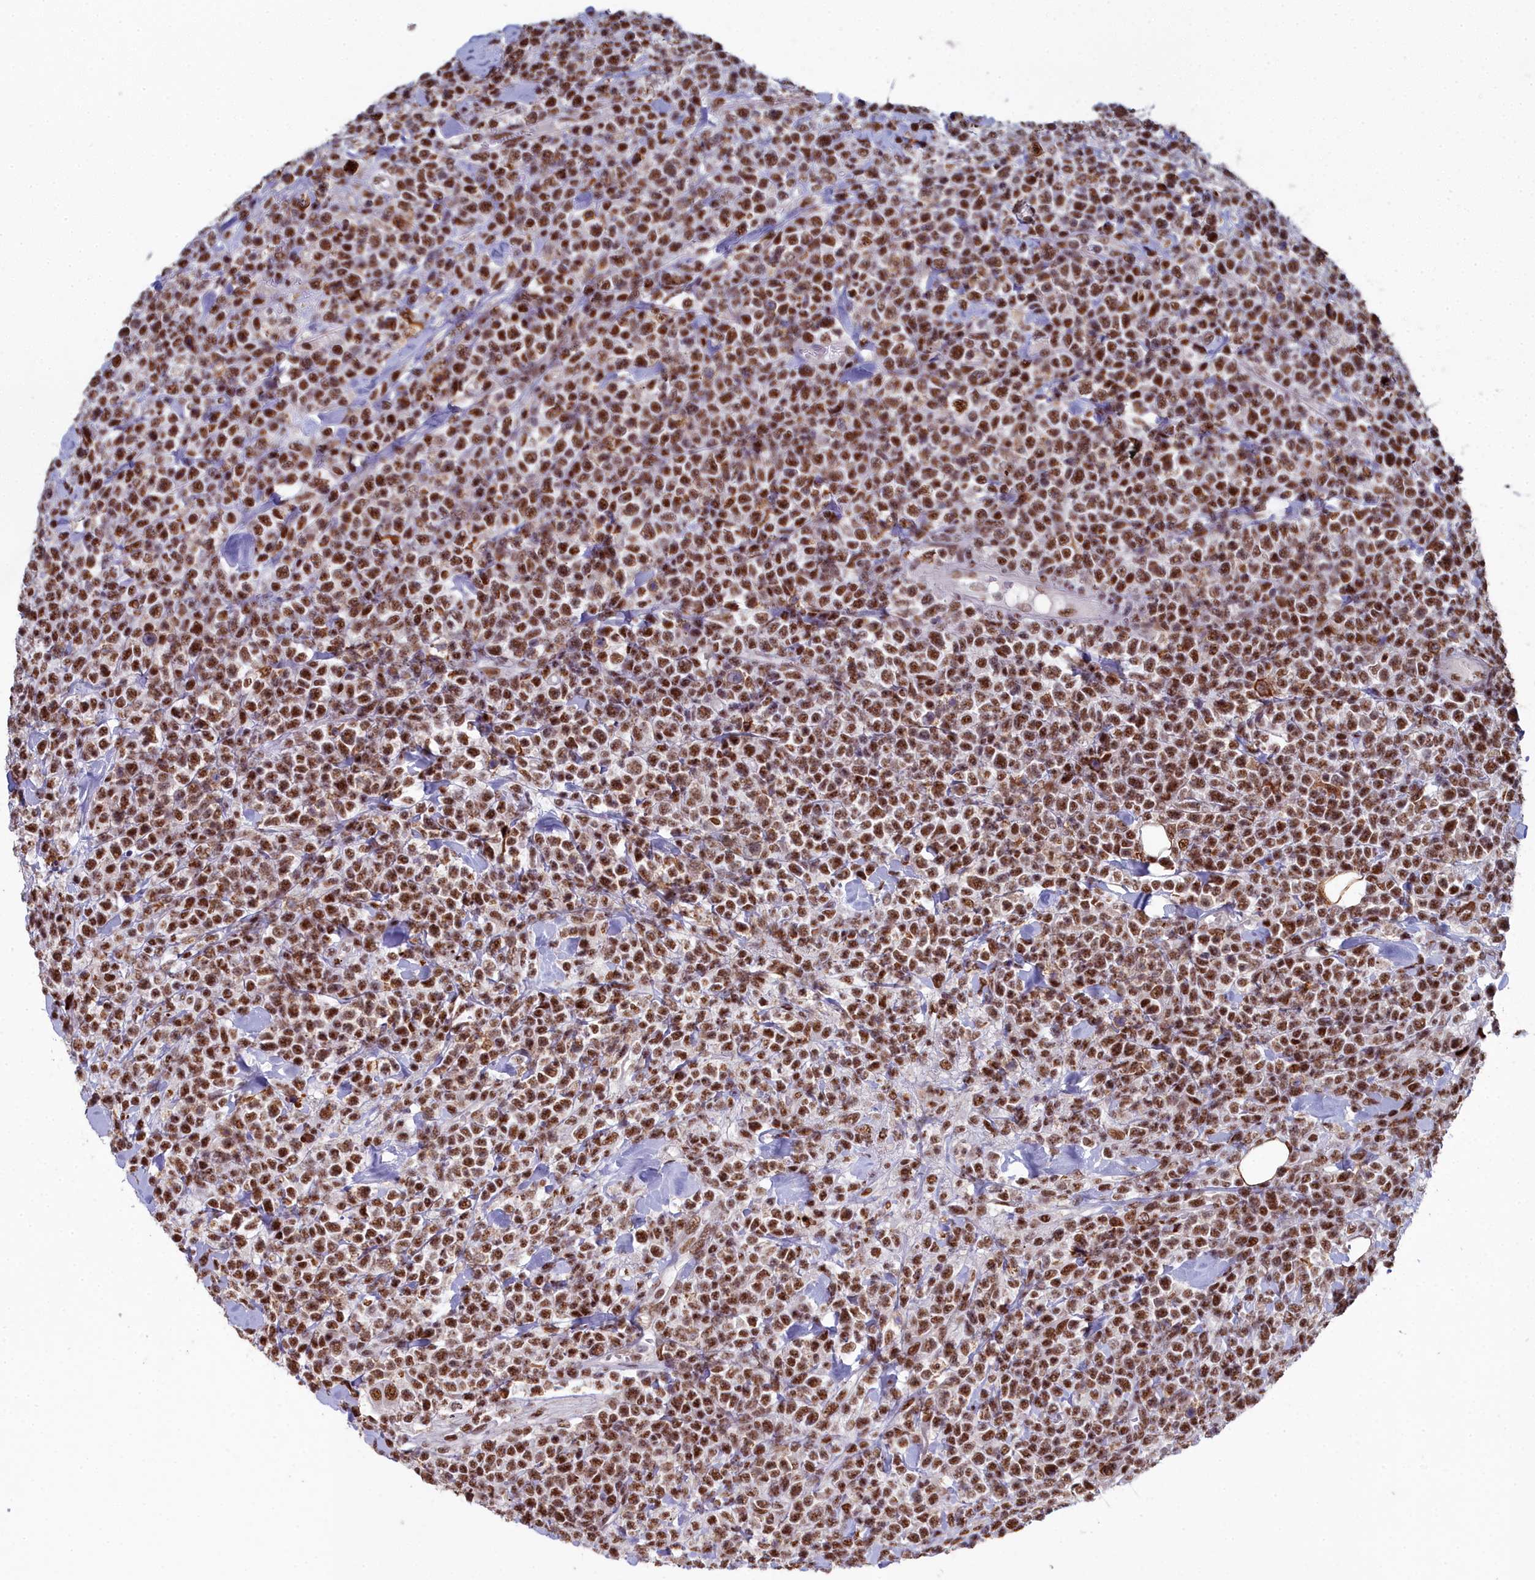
{"staining": {"intensity": "moderate", "quantity": ">75%", "location": "nuclear"}, "tissue": "lymphoma", "cell_type": "Tumor cells", "image_type": "cancer", "snomed": [{"axis": "morphology", "description": "Malignant lymphoma, non-Hodgkin's type, High grade"}, {"axis": "topography", "description": "Colon"}], "caption": "Immunohistochemical staining of human high-grade malignant lymphoma, non-Hodgkin's type reveals moderate nuclear protein expression in about >75% of tumor cells. (brown staining indicates protein expression, while blue staining denotes nuclei).", "gene": "SF3B3", "patient": {"sex": "female", "age": 53}}